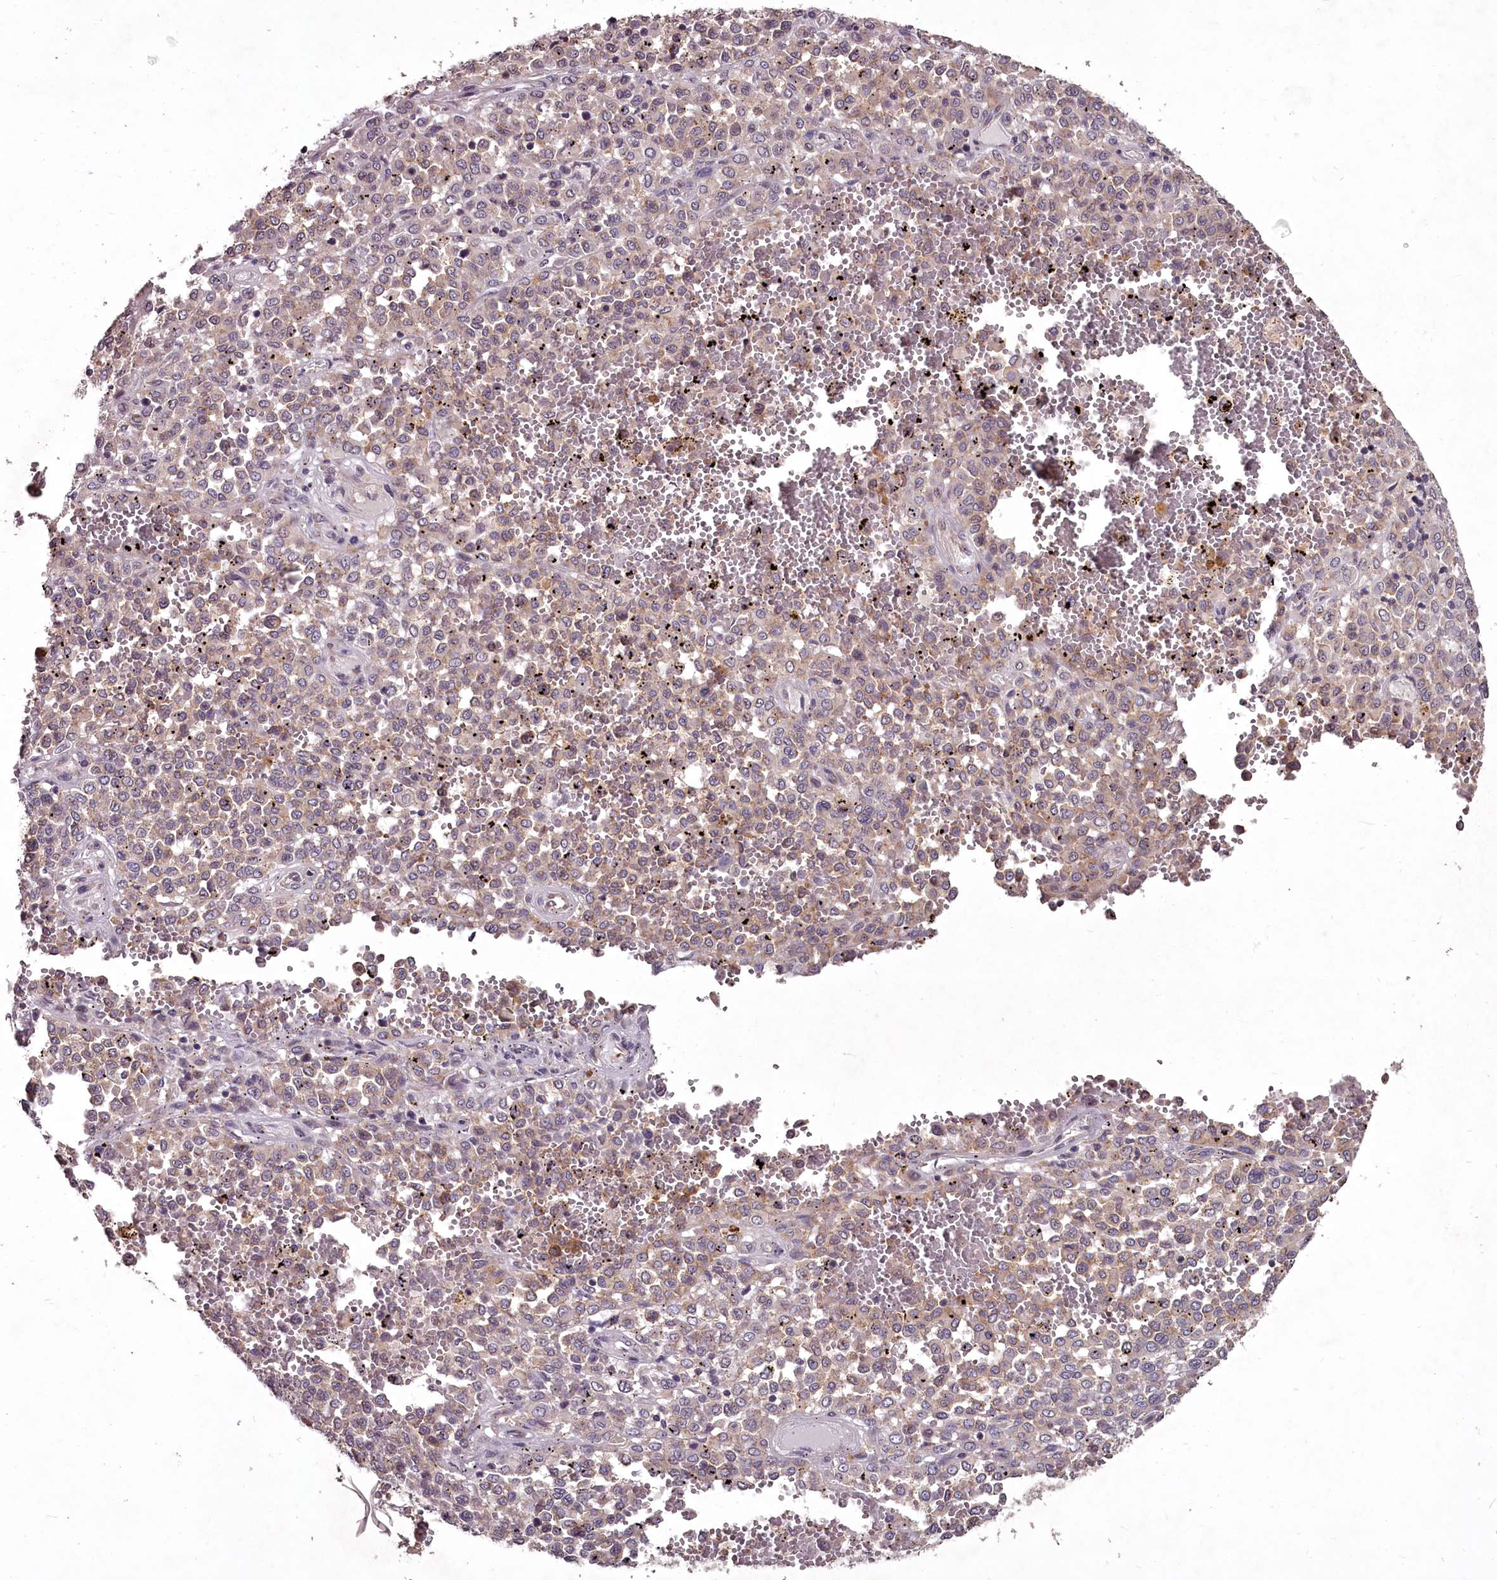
{"staining": {"intensity": "negative", "quantity": "none", "location": "none"}, "tissue": "melanoma", "cell_type": "Tumor cells", "image_type": "cancer", "snomed": [{"axis": "morphology", "description": "Malignant melanoma, Metastatic site"}, {"axis": "topography", "description": "Pancreas"}], "caption": "DAB immunohistochemical staining of human melanoma displays no significant staining in tumor cells.", "gene": "STX6", "patient": {"sex": "female", "age": 30}}